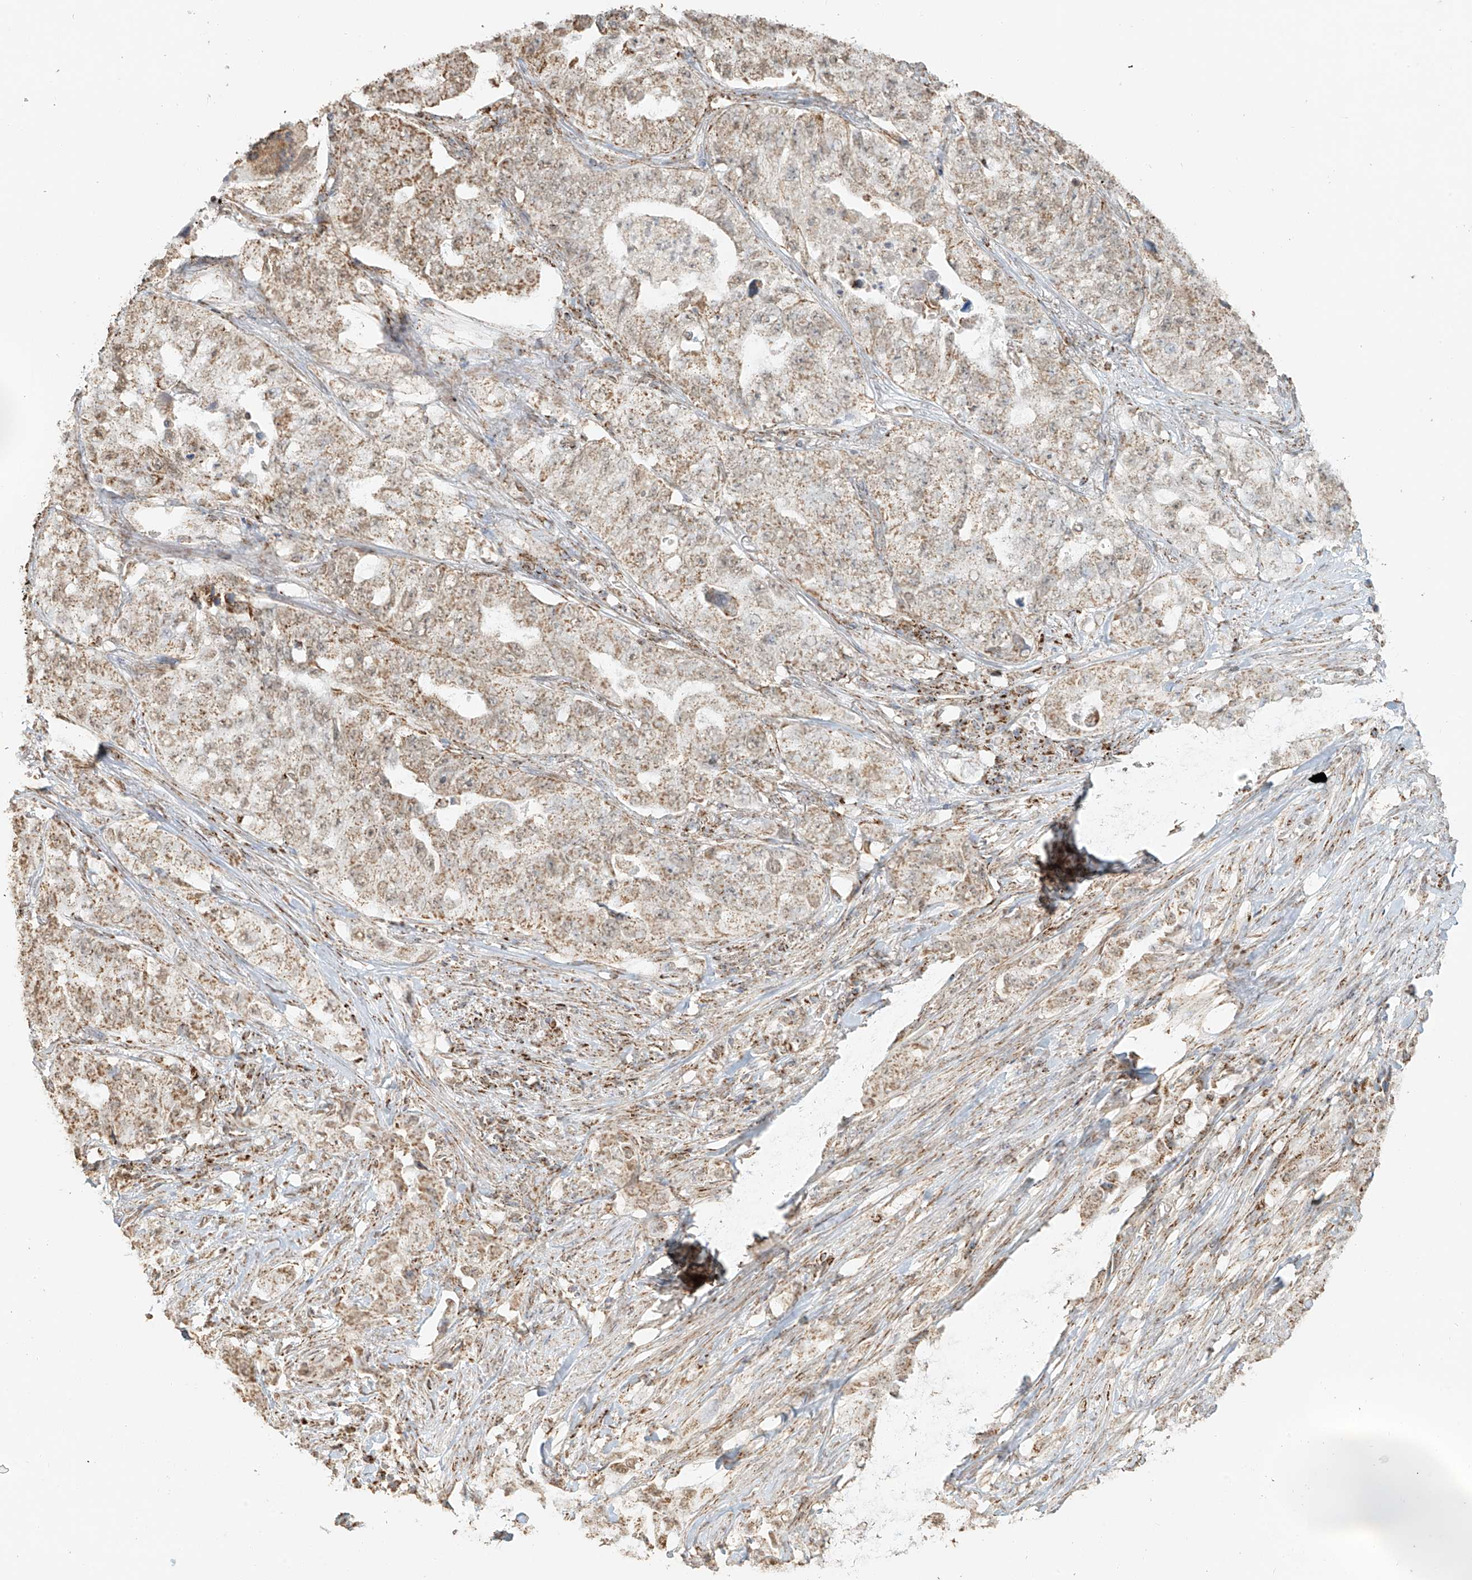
{"staining": {"intensity": "moderate", "quantity": "<25%", "location": "cytoplasmic/membranous"}, "tissue": "lung cancer", "cell_type": "Tumor cells", "image_type": "cancer", "snomed": [{"axis": "morphology", "description": "Adenocarcinoma, NOS"}, {"axis": "topography", "description": "Lung"}], "caption": "Adenocarcinoma (lung) stained with immunohistochemistry (IHC) displays moderate cytoplasmic/membranous expression in approximately <25% of tumor cells. The staining is performed using DAB (3,3'-diaminobenzidine) brown chromogen to label protein expression. The nuclei are counter-stained blue using hematoxylin.", "gene": "MIPEP", "patient": {"sex": "female", "age": 51}}